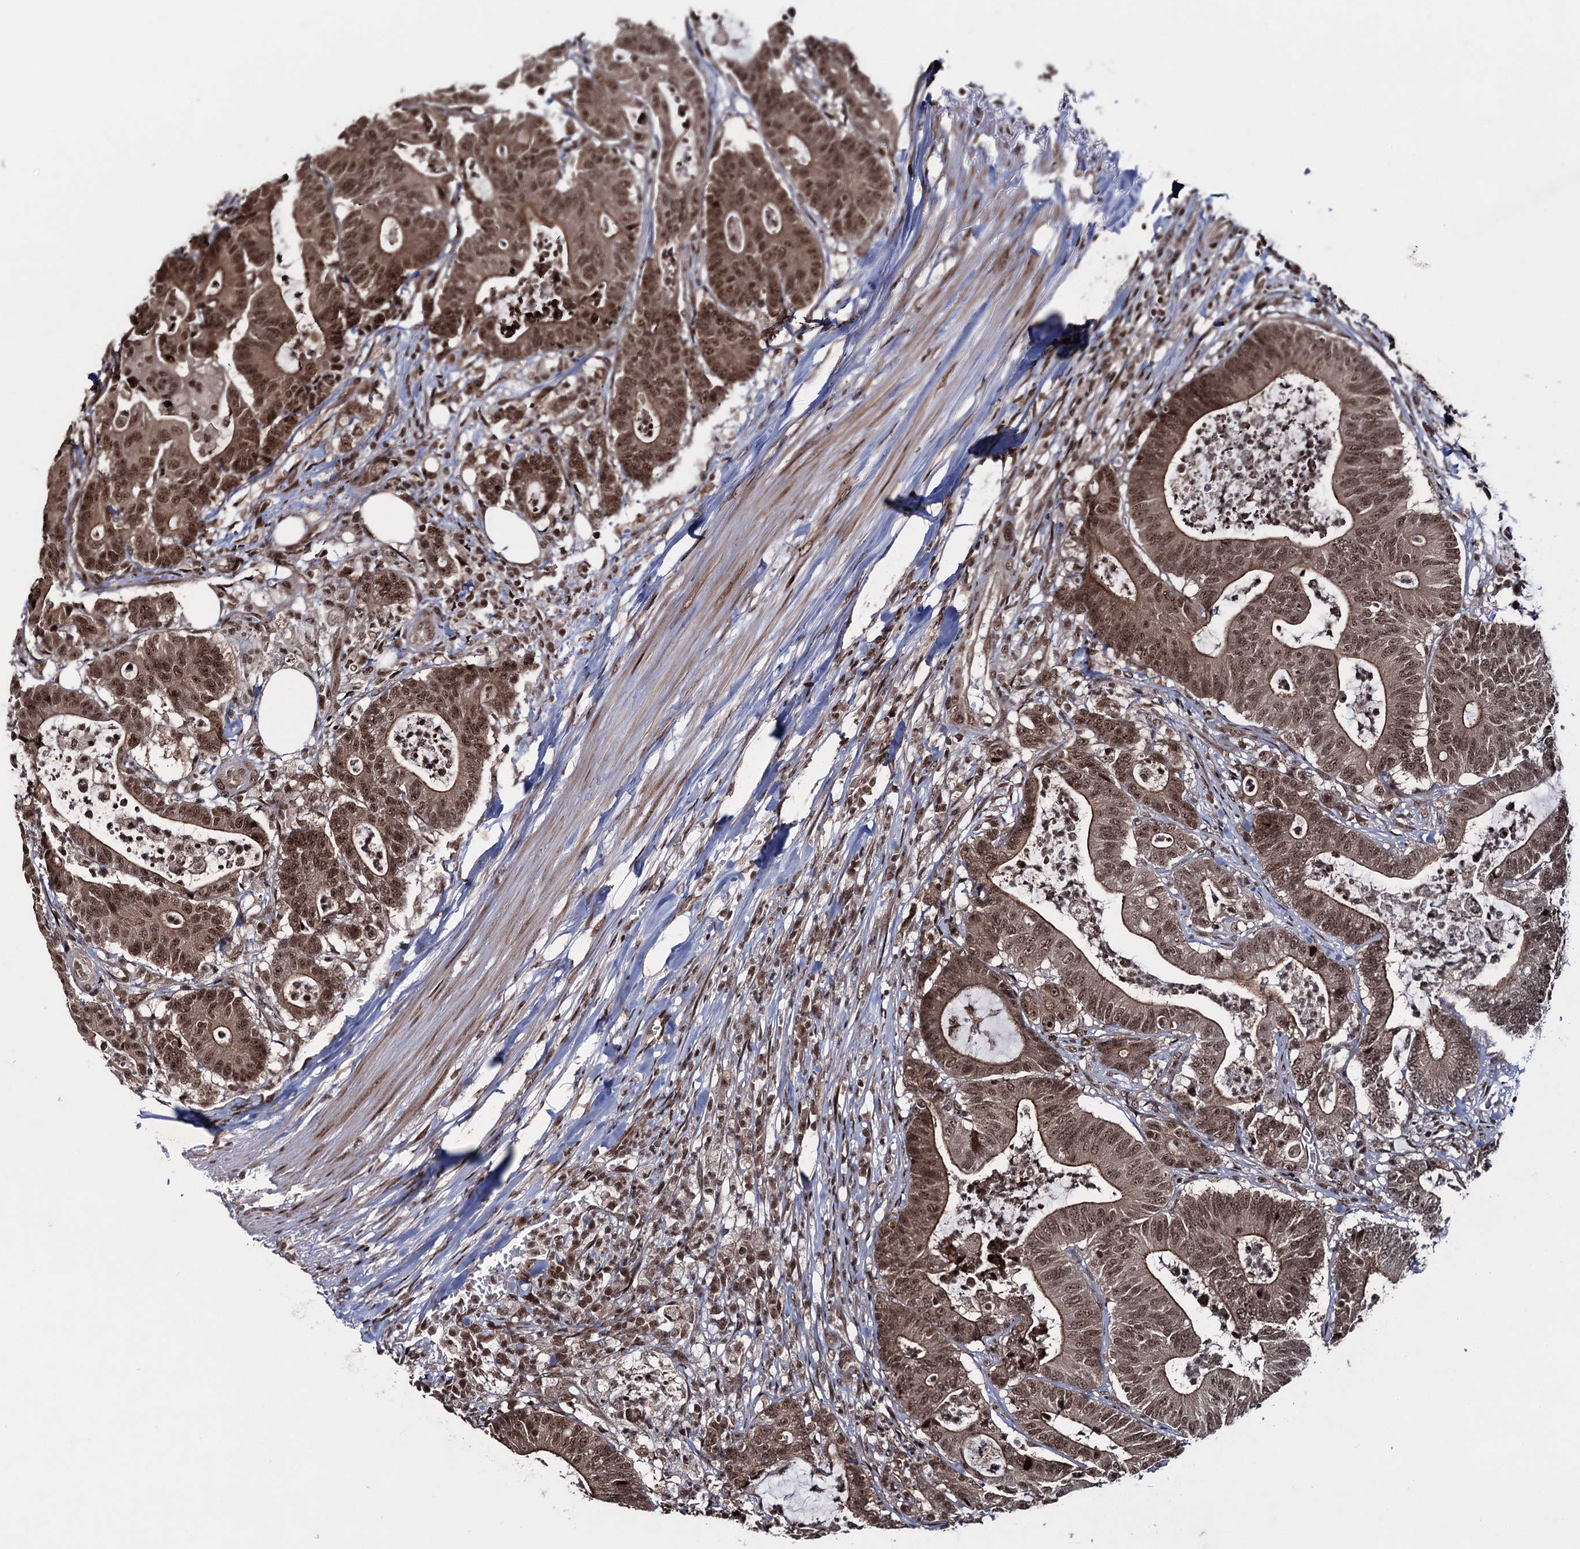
{"staining": {"intensity": "moderate", "quantity": ">75%", "location": "cytoplasmic/membranous,nuclear"}, "tissue": "colorectal cancer", "cell_type": "Tumor cells", "image_type": "cancer", "snomed": [{"axis": "morphology", "description": "Adenocarcinoma, NOS"}, {"axis": "topography", "description": "Colon"}], "caption": "IHC of colorectal adenocarcinoma displays medium levels of moderate cytoplasmic/membranous and nuclear expression in approximately >75% of tumor cells.", "gene": "ZNF169", "patient": {"sex": "female", "age": 84}}